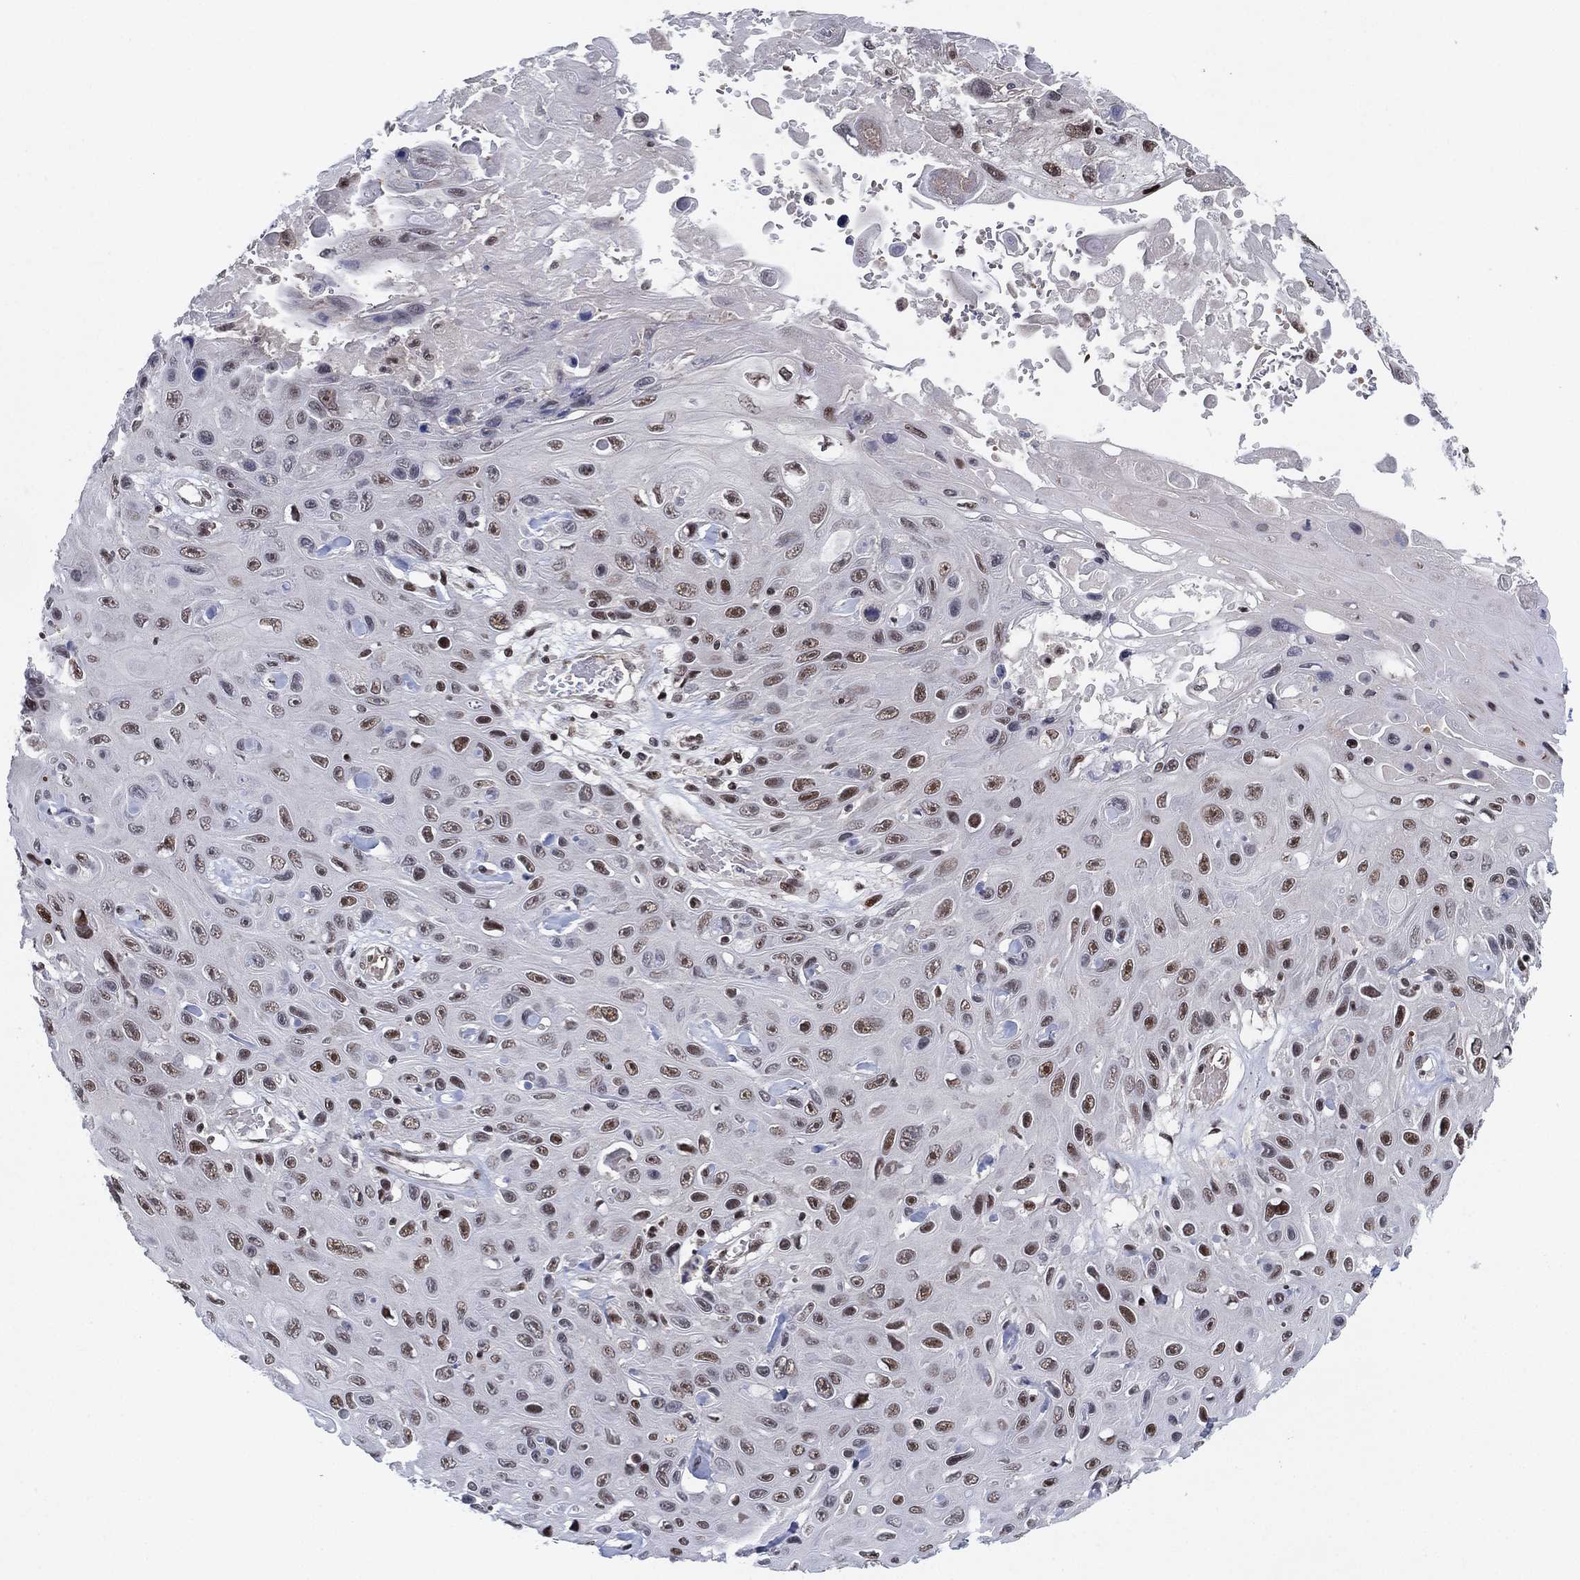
{"staining": {"intensity": "moderate", "quantity": "25%-75%", "location": "nuclear"}, "tissue": "skin cancer", "cell_type": "Tumor cells", "image_type": "cancer", "snomed": [{"axis": "morphology", "description": "Squamous cell carcinoma, NOS"}, {"axis": "topography", "description": "Skin"}], "caption": "Human skin squamous cell carcinoma stained for a protein (brown) exhibits moderate nuclear positive expression in about 25%-75% of tumor cells.", "gene": "DGCR8", "patient": {"sex": "male", "age": 82}}